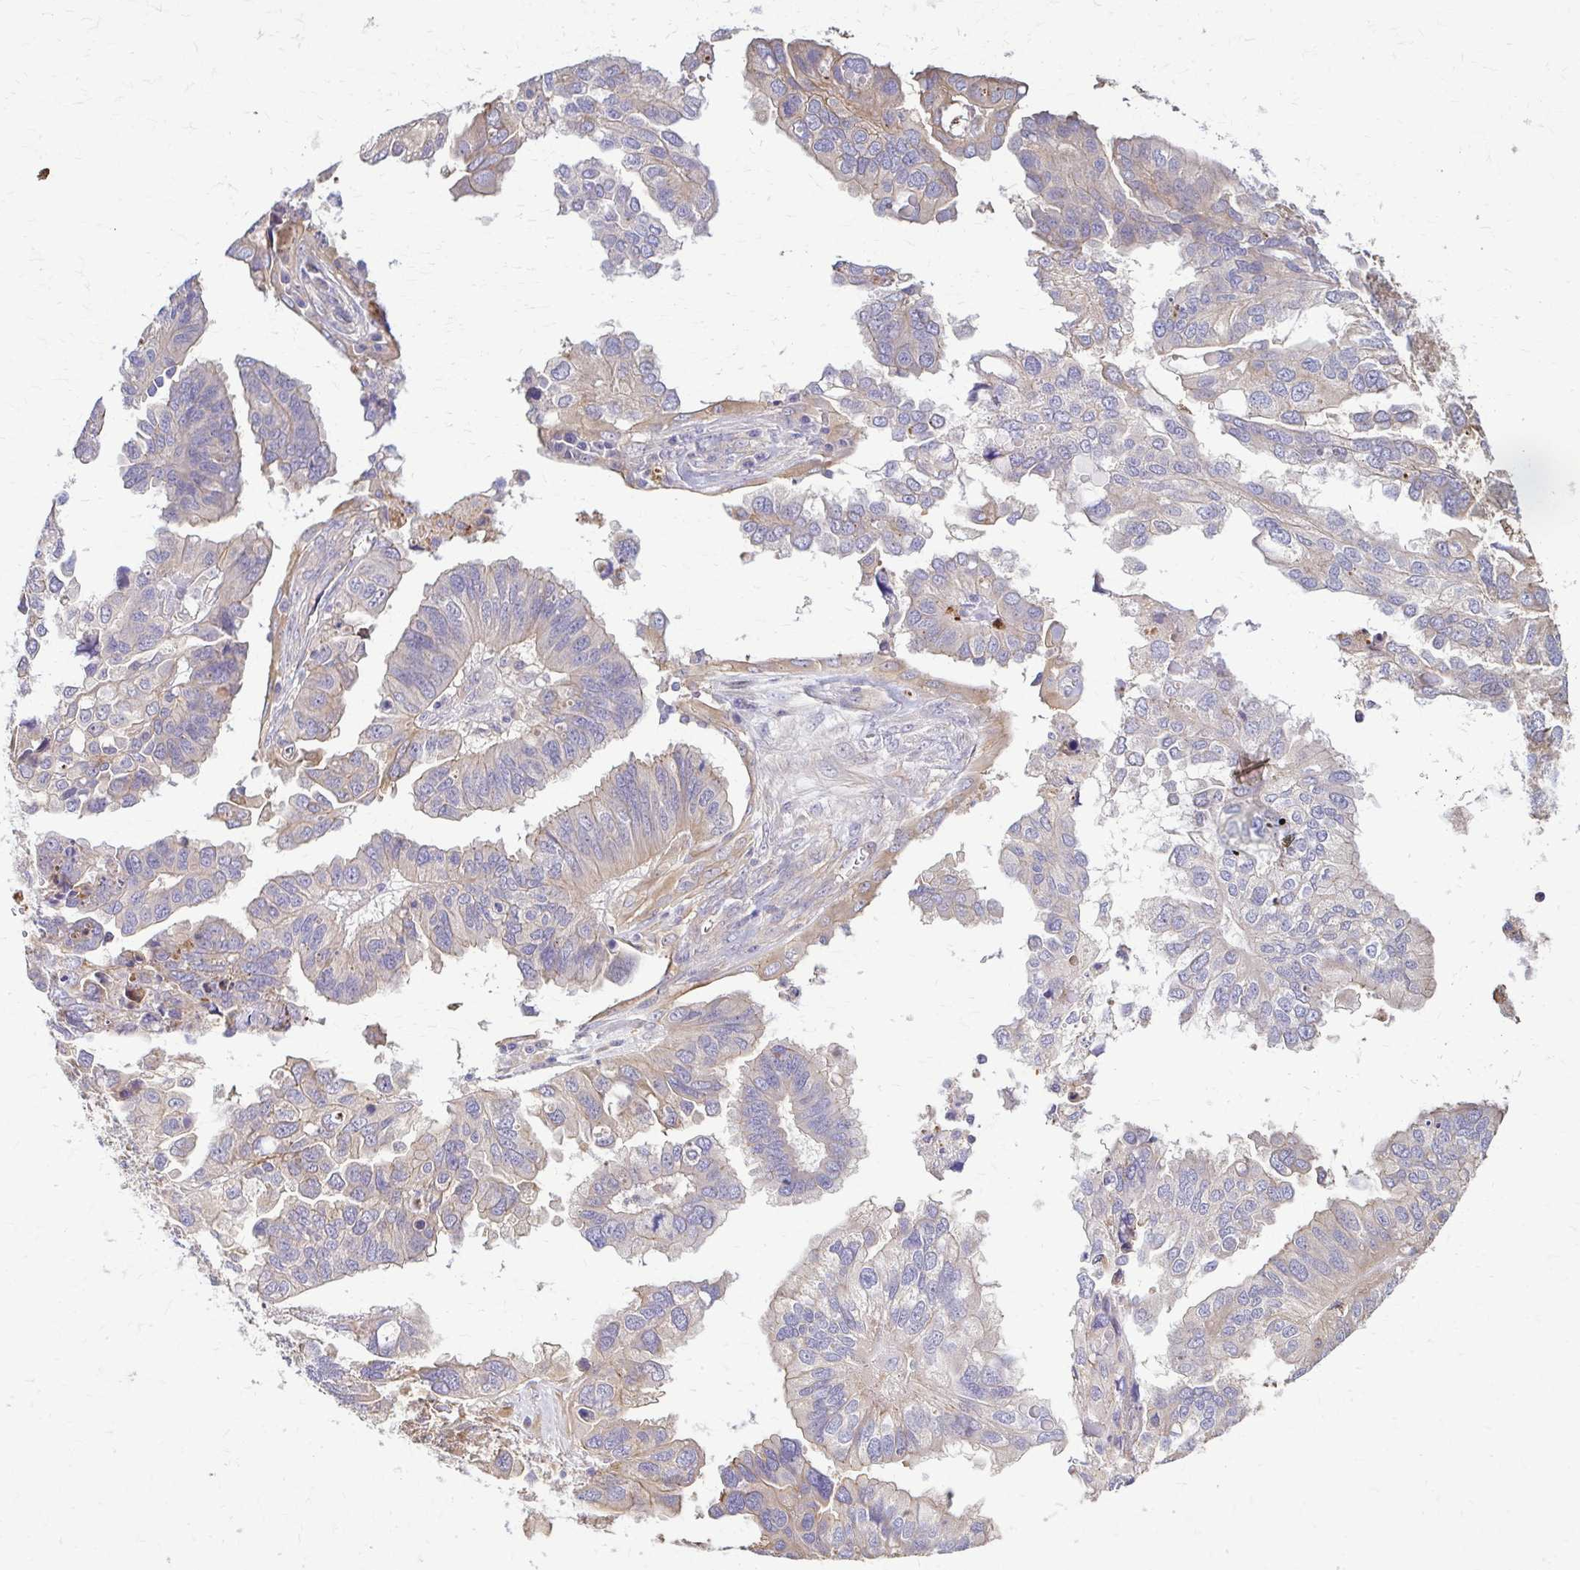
{"staining": {"intensity": "negative", "quantity": "none", "location": "none"}, "tissue": "ovarian cancer", "cell_type": "Tumor cells", "image_type": "cancer", "snomed": [{"axis": "morphology", "description": "Cystadenocarcinoma, serous, NOS"}, {"axis": "topography", "description": "Ovary"}], "caption": "A high-resolution photomicrograph shows immunohistochemistry (IHC) staining of serous cystadenocarcinoma (ovarian), which displays no significant expression in tumor cells.", "gene": "DSP", "patient": {"sex": "female", "age": 79}}